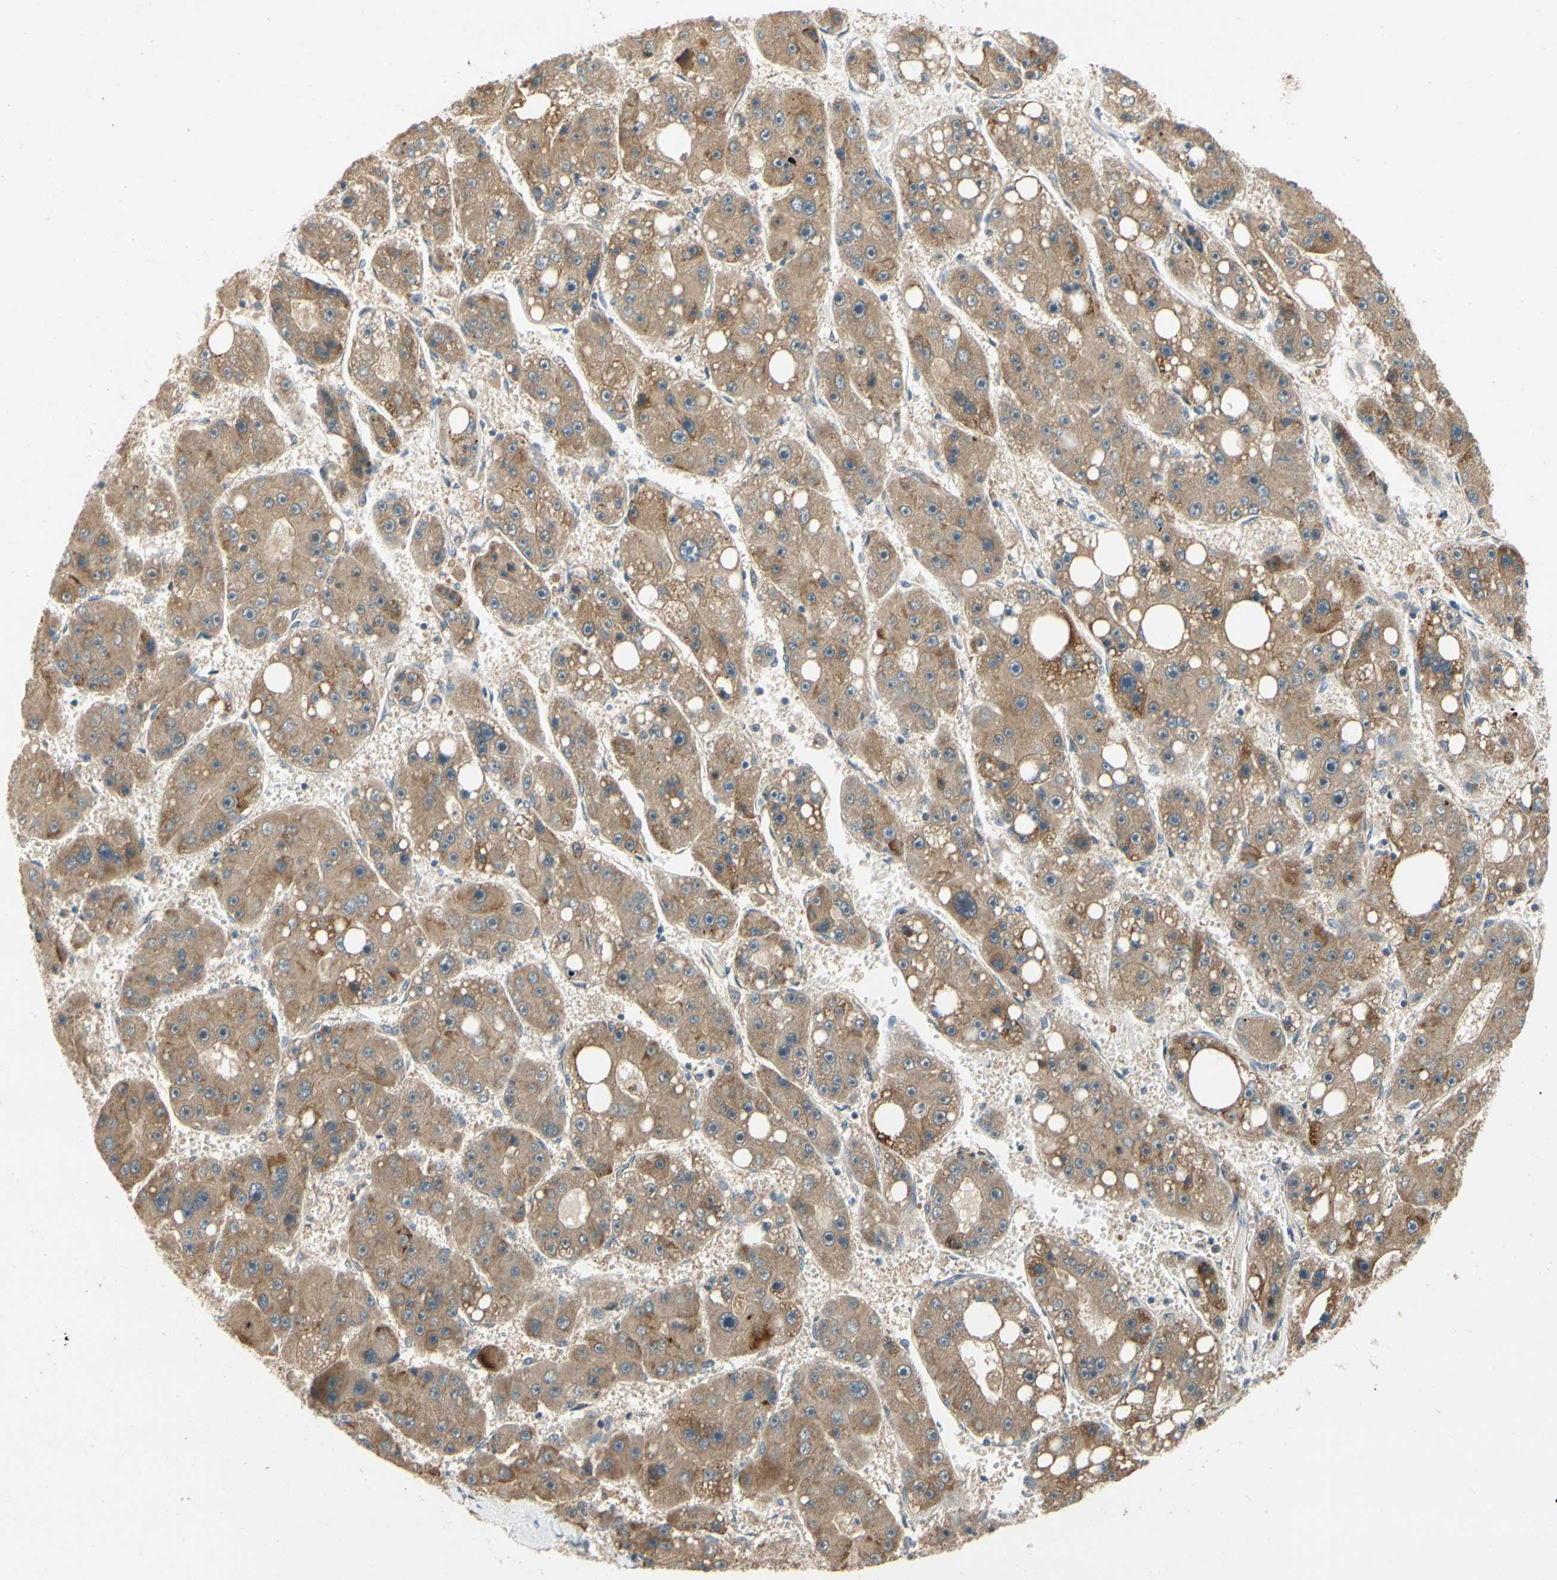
{"staining": {"intensity": "moderate", "quantity": ">75%", "location": "cytoplasmic/membranous"}, "tissue": "liver cancer", "cell_type": "Tumor cells", "image_type": "cancer", "snomed": [{"axis": "morphology", "description": "Carcinoma, Hepatocellular, NOS"}, {"axis": "topography", "description": "Liver"}], "caption": "Liver cancer (hepatocellular carcinoma) was stained to show a protein in brown. There is medium levels of moderate cytoplasmic/membranous positivity in about >75% of tumor cells.", "gene": "TDRP", "patient": {"sex": "female", "age": 61}}